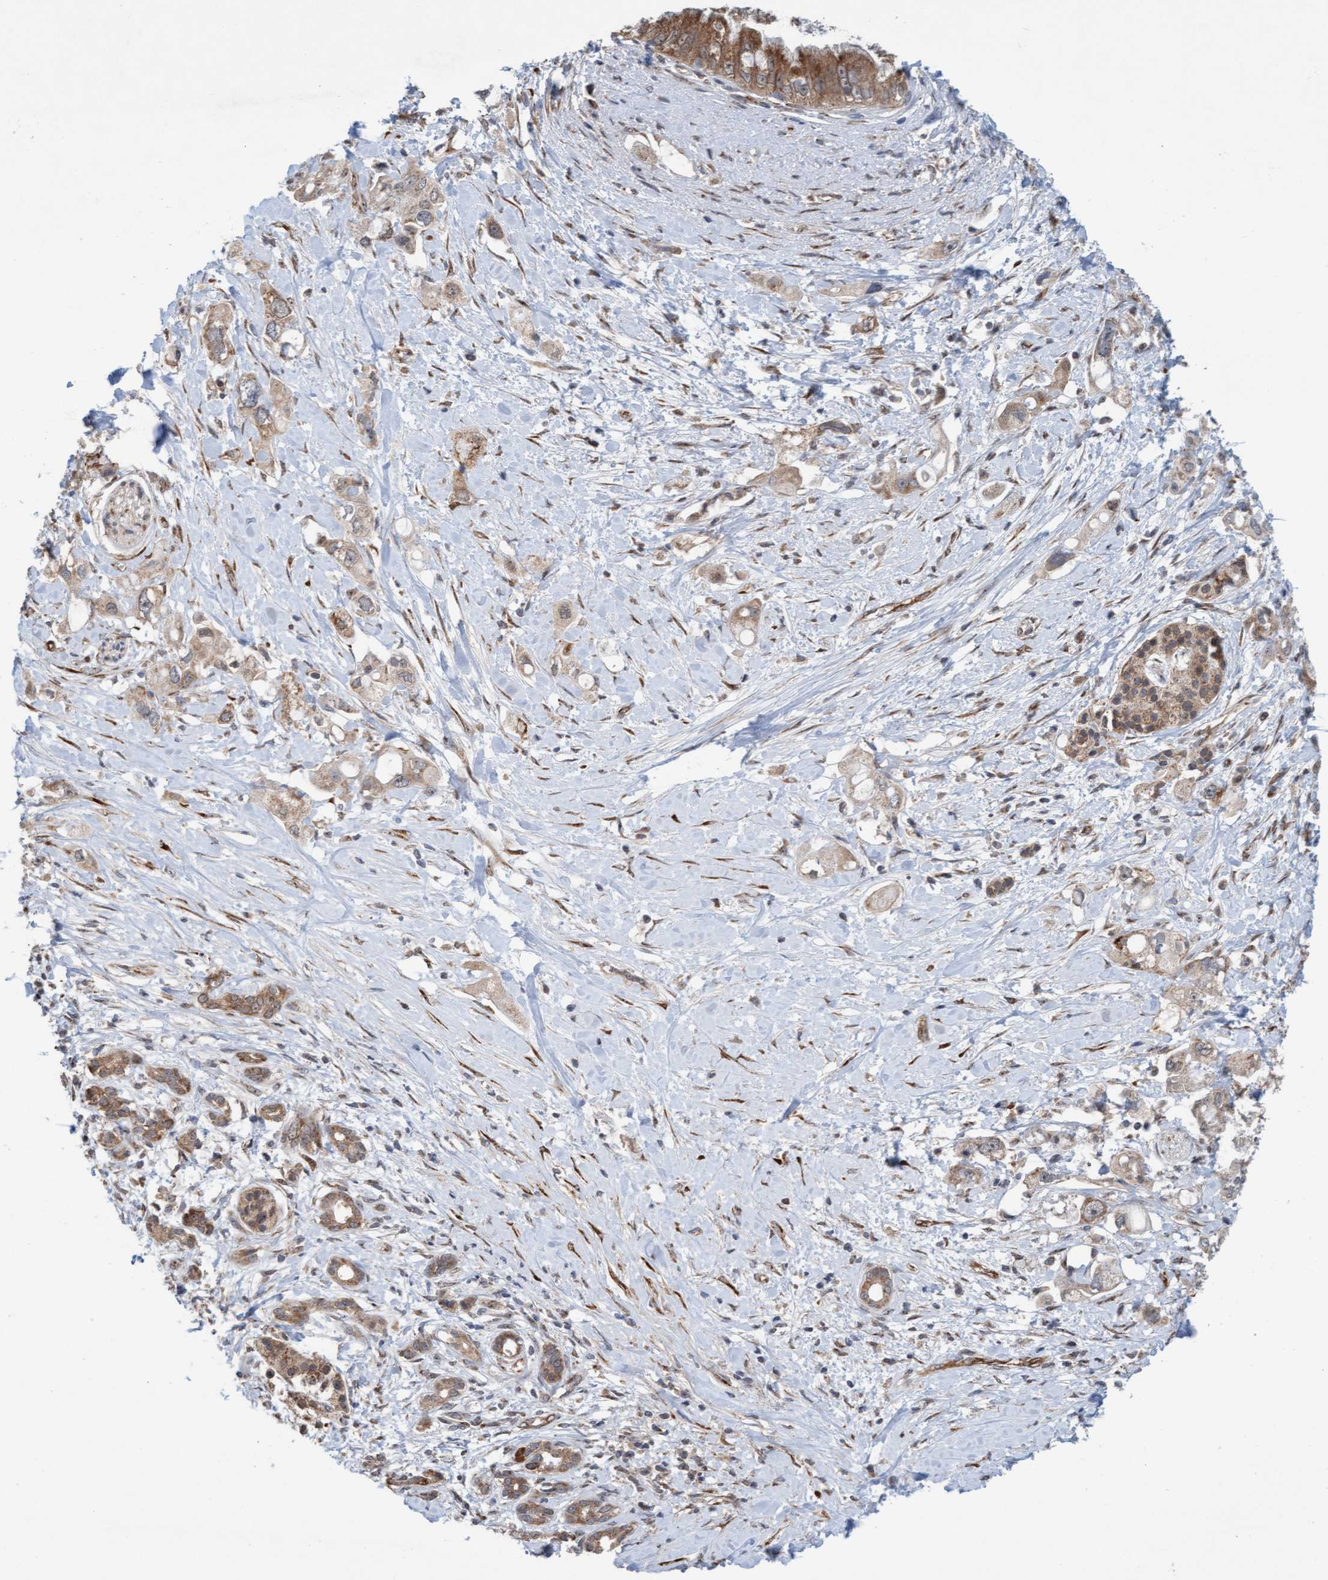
{"staining": {"intensity": "moderate", "quantity": ">75%", "location": "cytoplasmic/membranous"}, "tissue": "pancreatic cancer", "cell_type": "Tumor cells", "image_type": "cancer", "snomed": [{"axis": "morphology", "description": "Adenocarcinoma, NOS"}, {"axis": "topography", "description": "Pancreas"}], "caption": "Immunohistochemical staining of human pancreatic cancer (adenocarcinoma) displays medium levels of moderate cytoplasmic/membranous protein positivity in approximately >75% of tumor cells.", "gene": "ZNF566", "patient": {"sex": "female", "age": 56}}